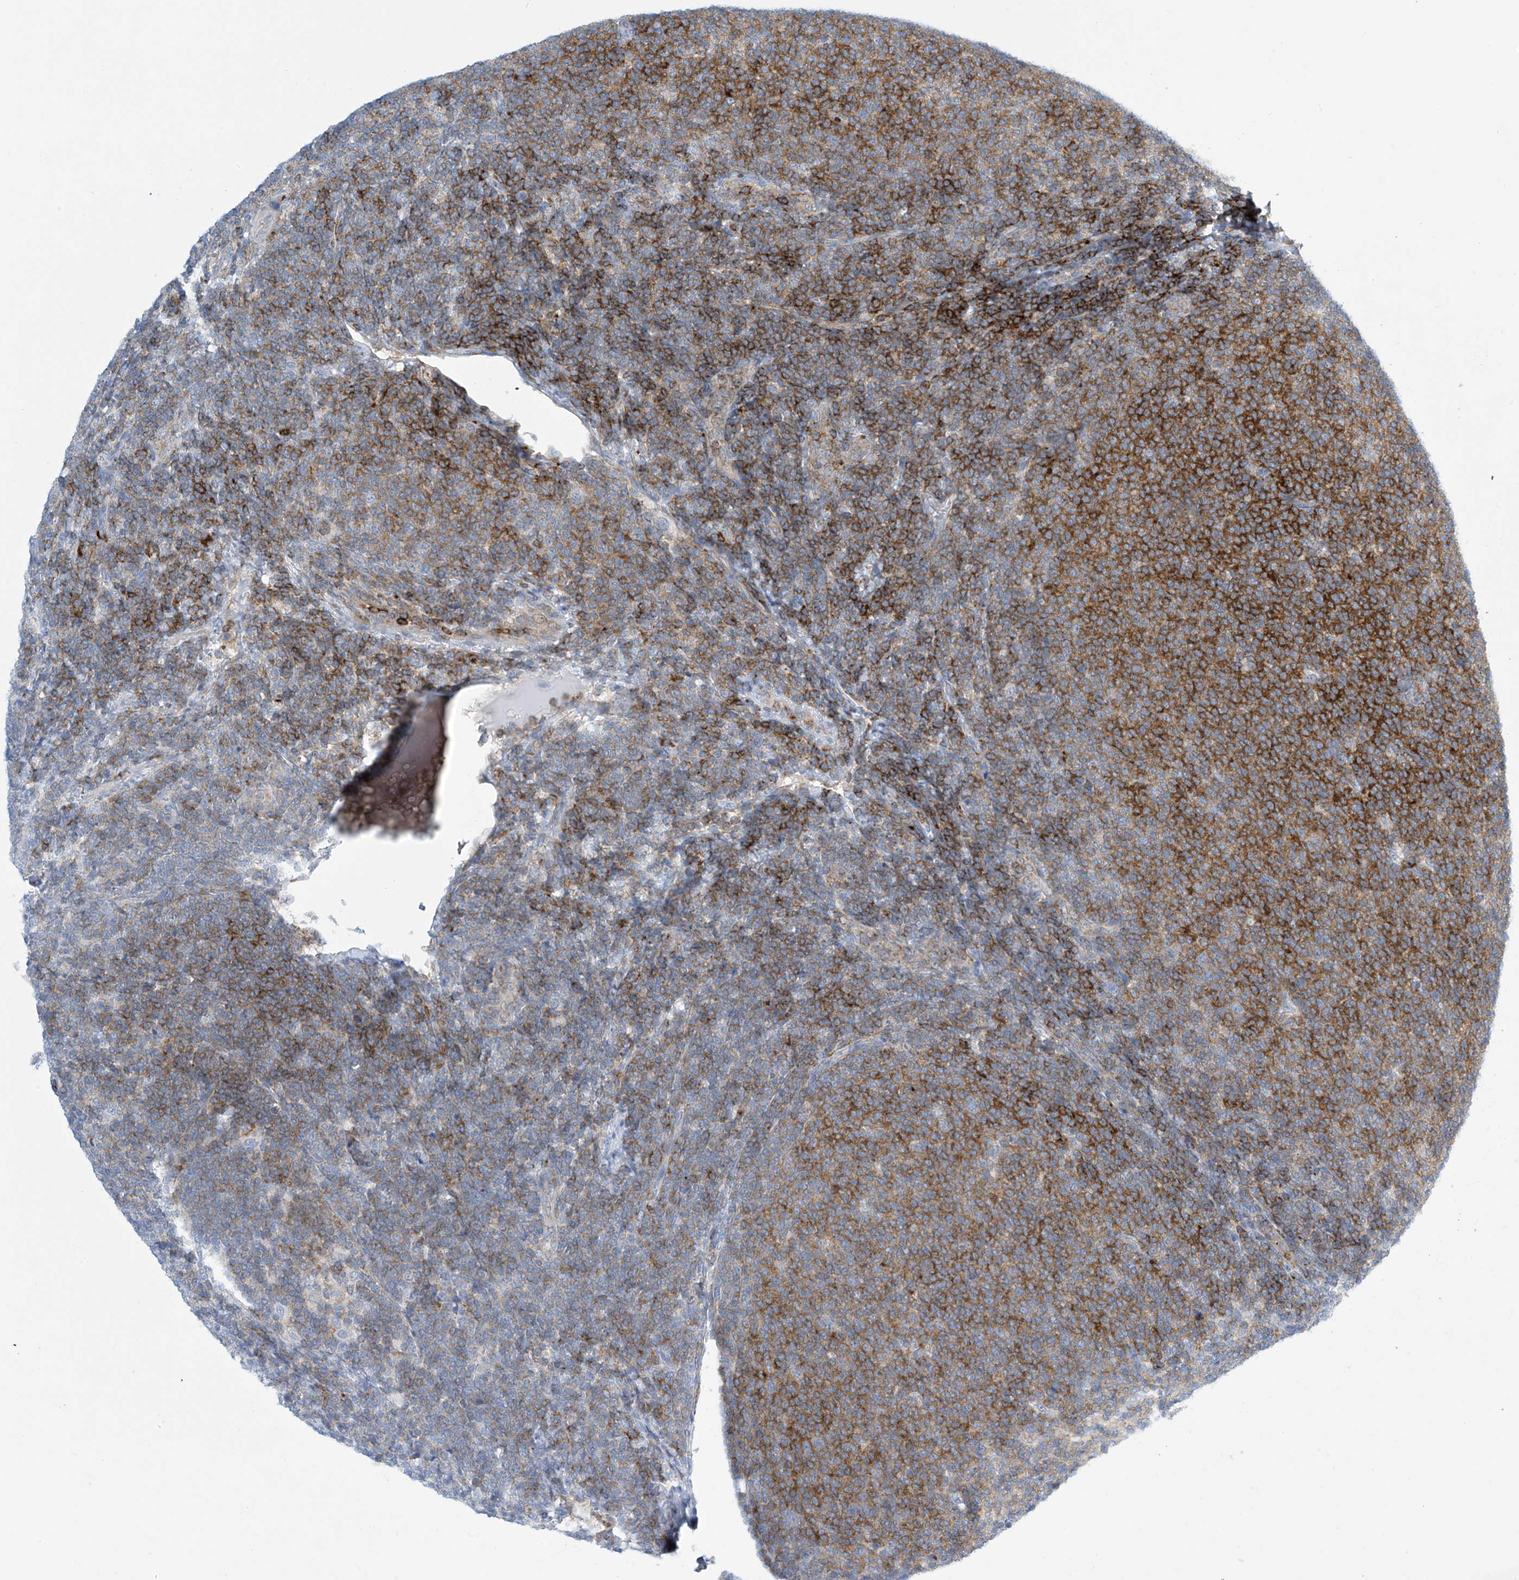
{"staining": {"intensity": "moderate", "quantity": ">75%", "location": "cytoplasmic/membranous"}, "tissue": "lymphoma", "cell_type": "Tumor cells", "image_type": "cancer", "snomed": [{"axis": "morphology", "description": "Malignant lymphoma, non-Hodgkin's type, Low grade"}, {"axis": "topography", "description": "Lymph node"}], "caption": "Immunohistochemical staining of human lymphoma reveals medium levels of moderate cytoplasmic/membranous protein expression in about >75% of tumor cells.", "gene": "IBA57", "patient": {"sex": "male", "age": 66}}